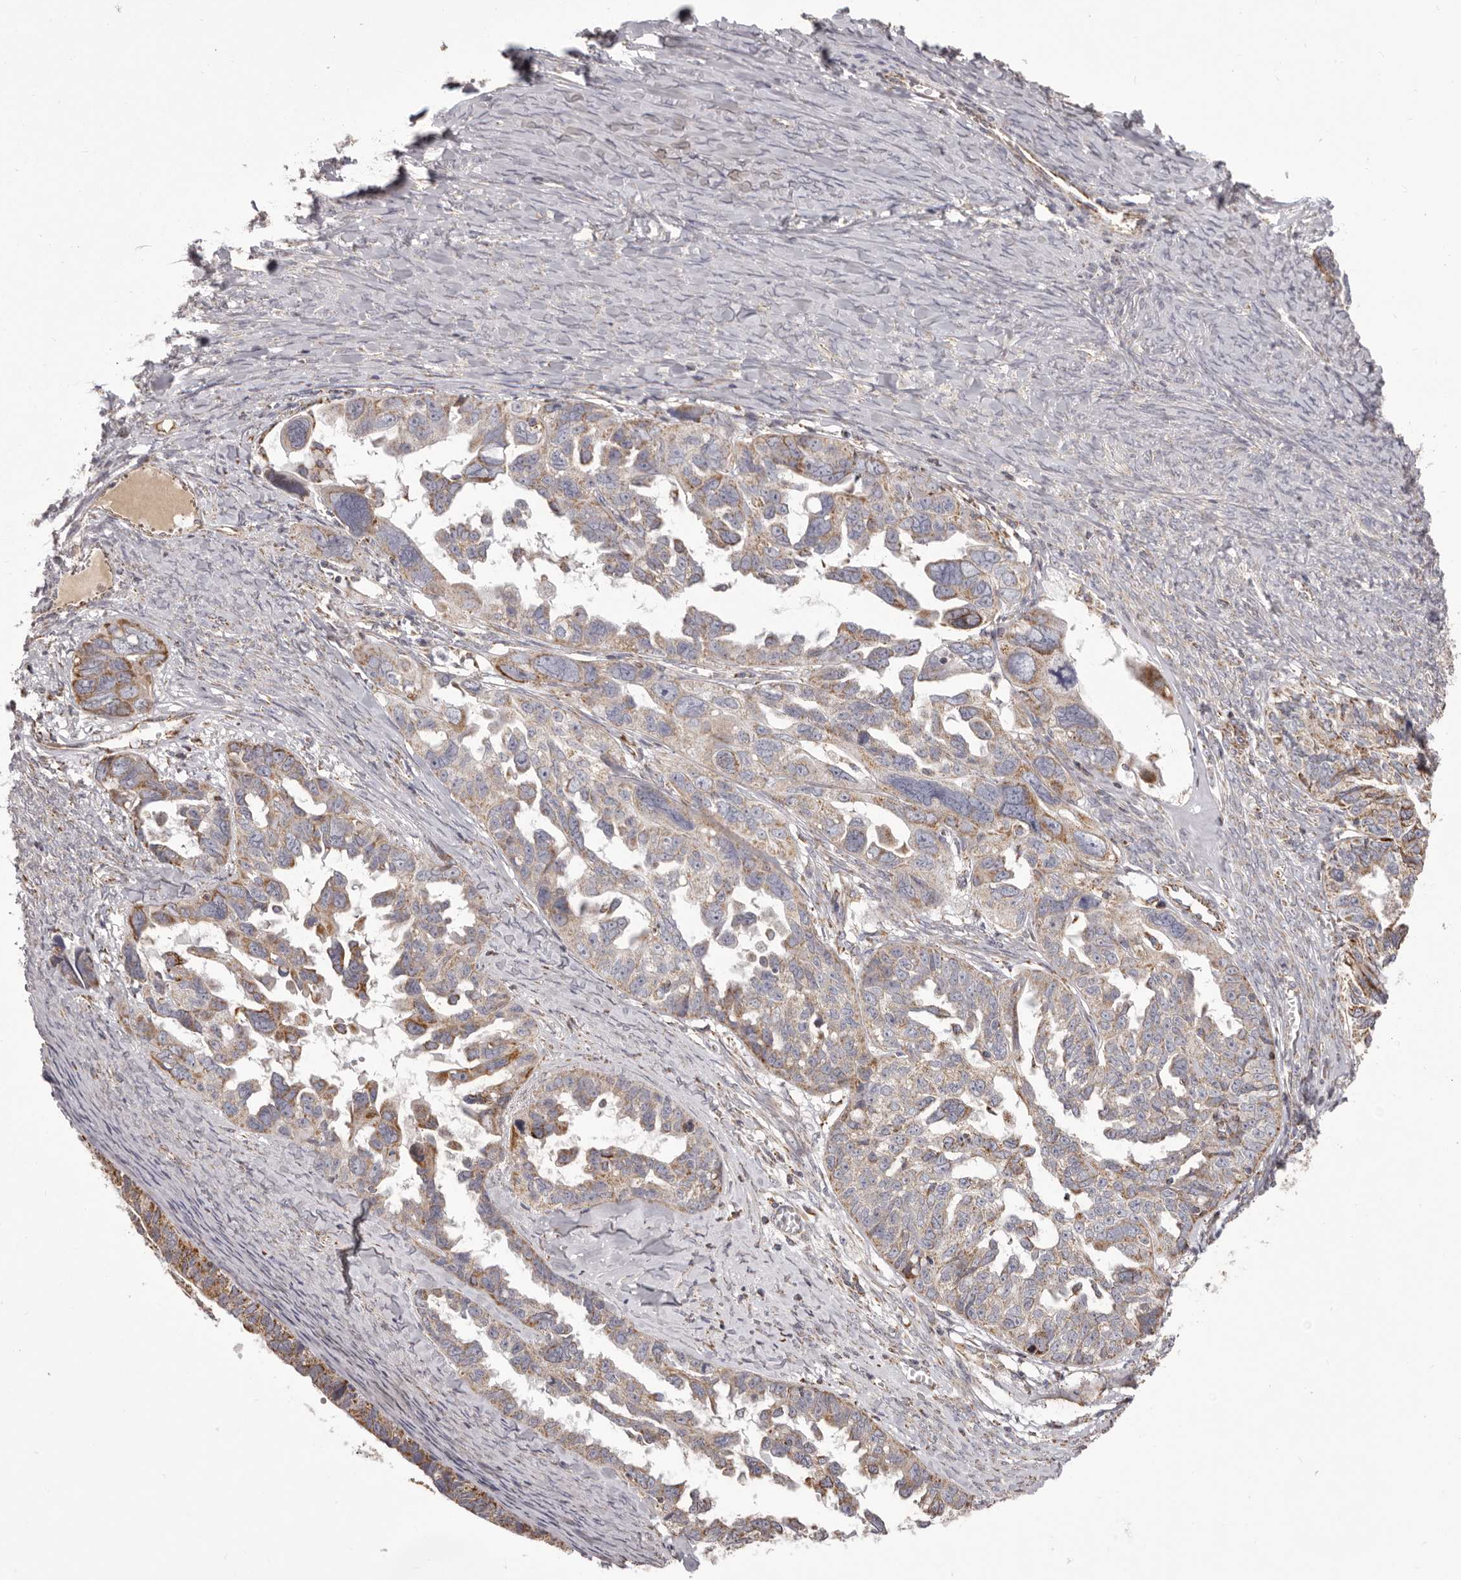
{"staining": {"intensity": "weak", "quantity": ">75%", "location": "cytoplasmic/membranous"}, "tissue": "ovarian cancer", "cell_type": "Tumor cells", "image_type": "cancer", "snomed": [{"axis": "morphology", "description": "Cystadenocarcinoma, serous, NOS"}, {"axis": "topography", "description": "Ovary"}], "caption": "High-magnification brightfield microscopy of serous cystadenocarcinoma (ovarian) stained with DAB (3,3'-diaminobenzidine) (brown) and counterstained with hematoxylin (blue). tumor cells exhibit weak cytoplasmic/membranous positivity is identified in about>75% of cells. (Stains: DAB (3,3'-diaminobenzidine) in brown, nuclei in blue, Microscopy: brightfield microscopy at high magnification).", "gene": "CHRM2", "patient": {"sex": "female", "age": 79}}